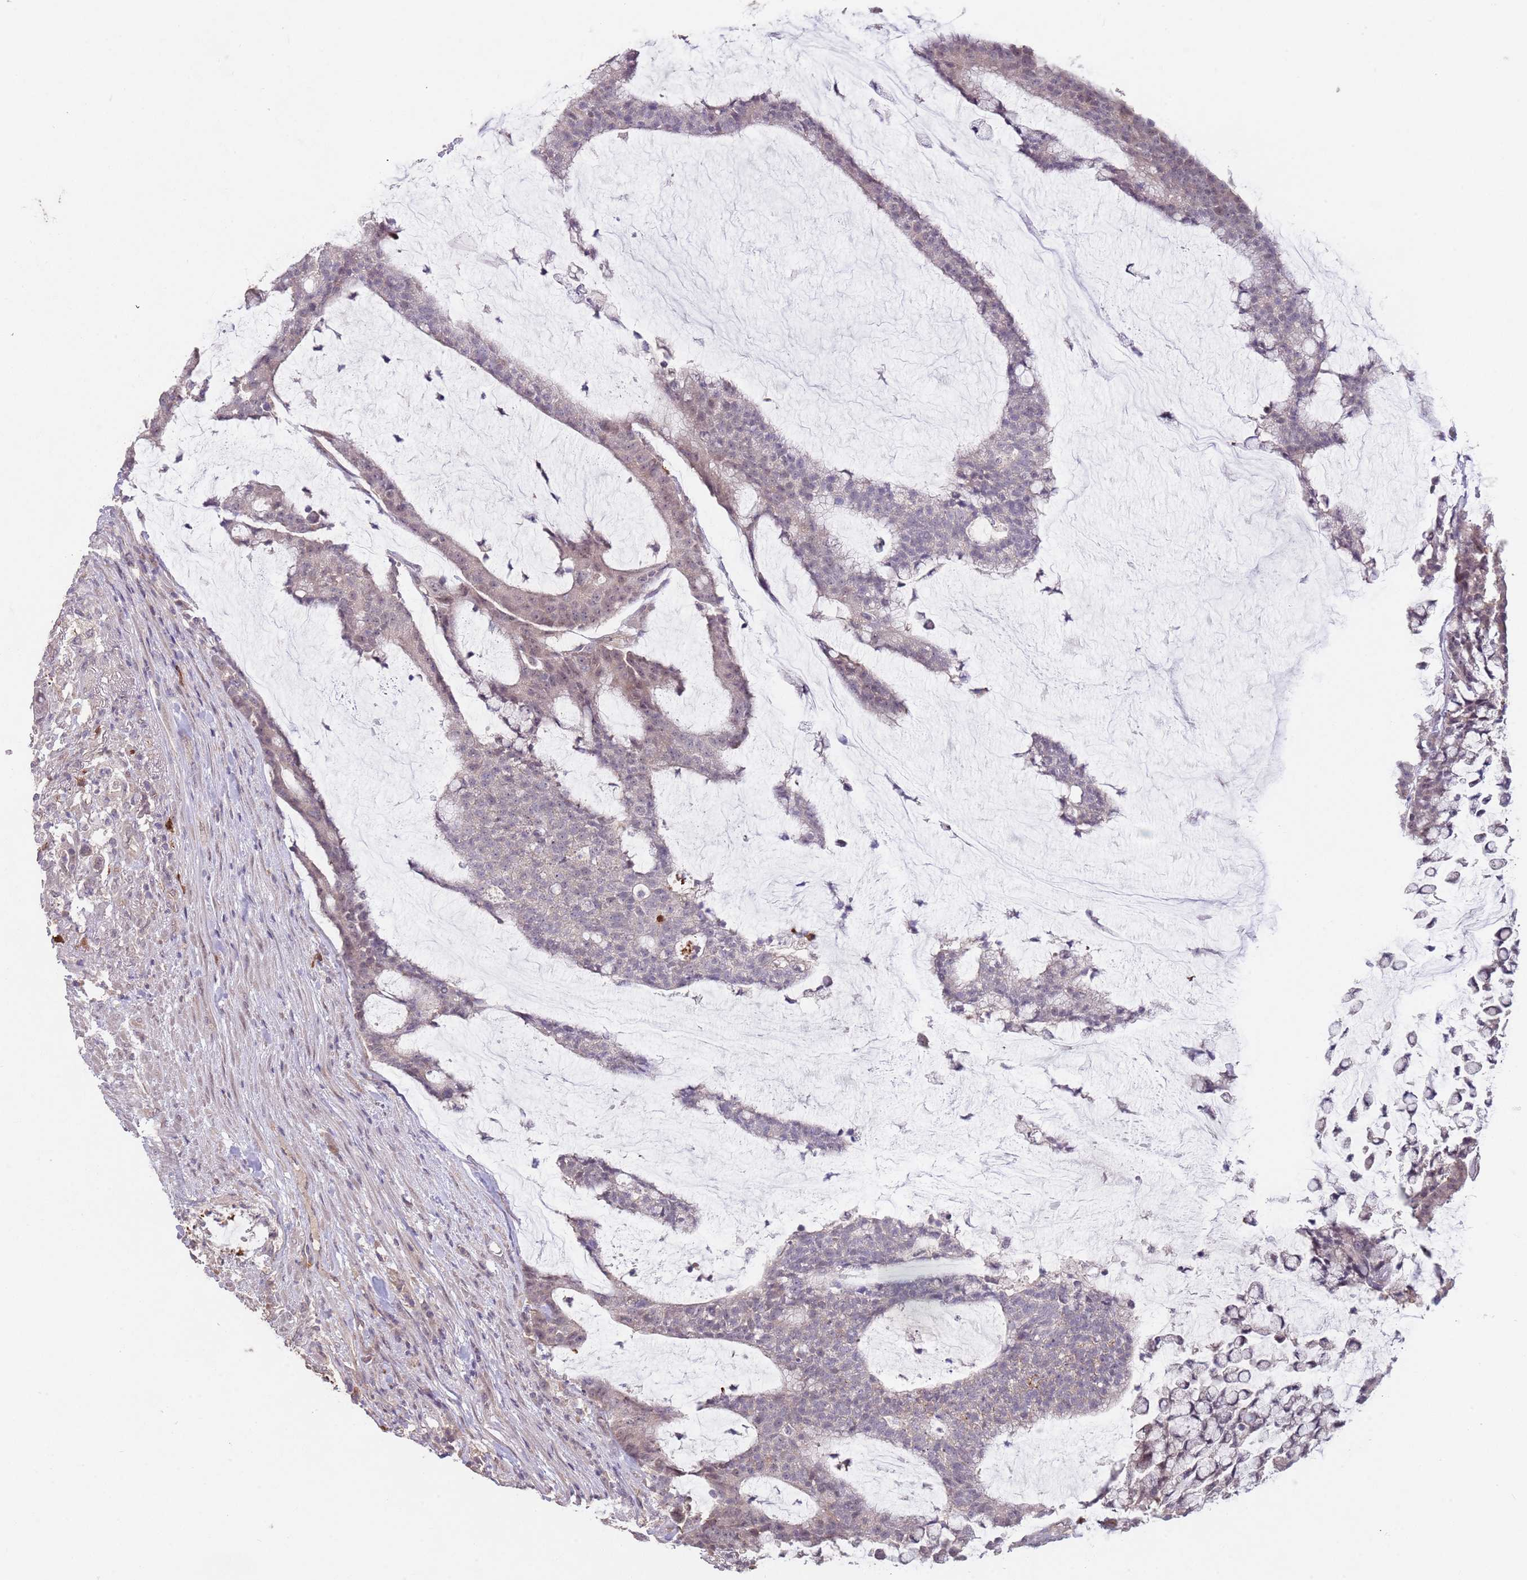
{"staining": {"intensity": "negative", "quantity": "none", "location": "none"}, "tissue": "colorectal cancer", "cell_type": "Tumor cells", "image_type": "cancer", "snomed": [{"axis": "morphology", "description": "Adenocarcinoma, NOS"}, {"axis": "topography", "description": "Colon"}], "caption": "Immunohistochemistry of colorectal cancer (adenocarcinoma) reveals no positivity in tumor cells. (DAB immunohistochemistry with hematoxylin counter stain).", "gene": "MEI1", "patient": {"sex": "female", "age": 84}}